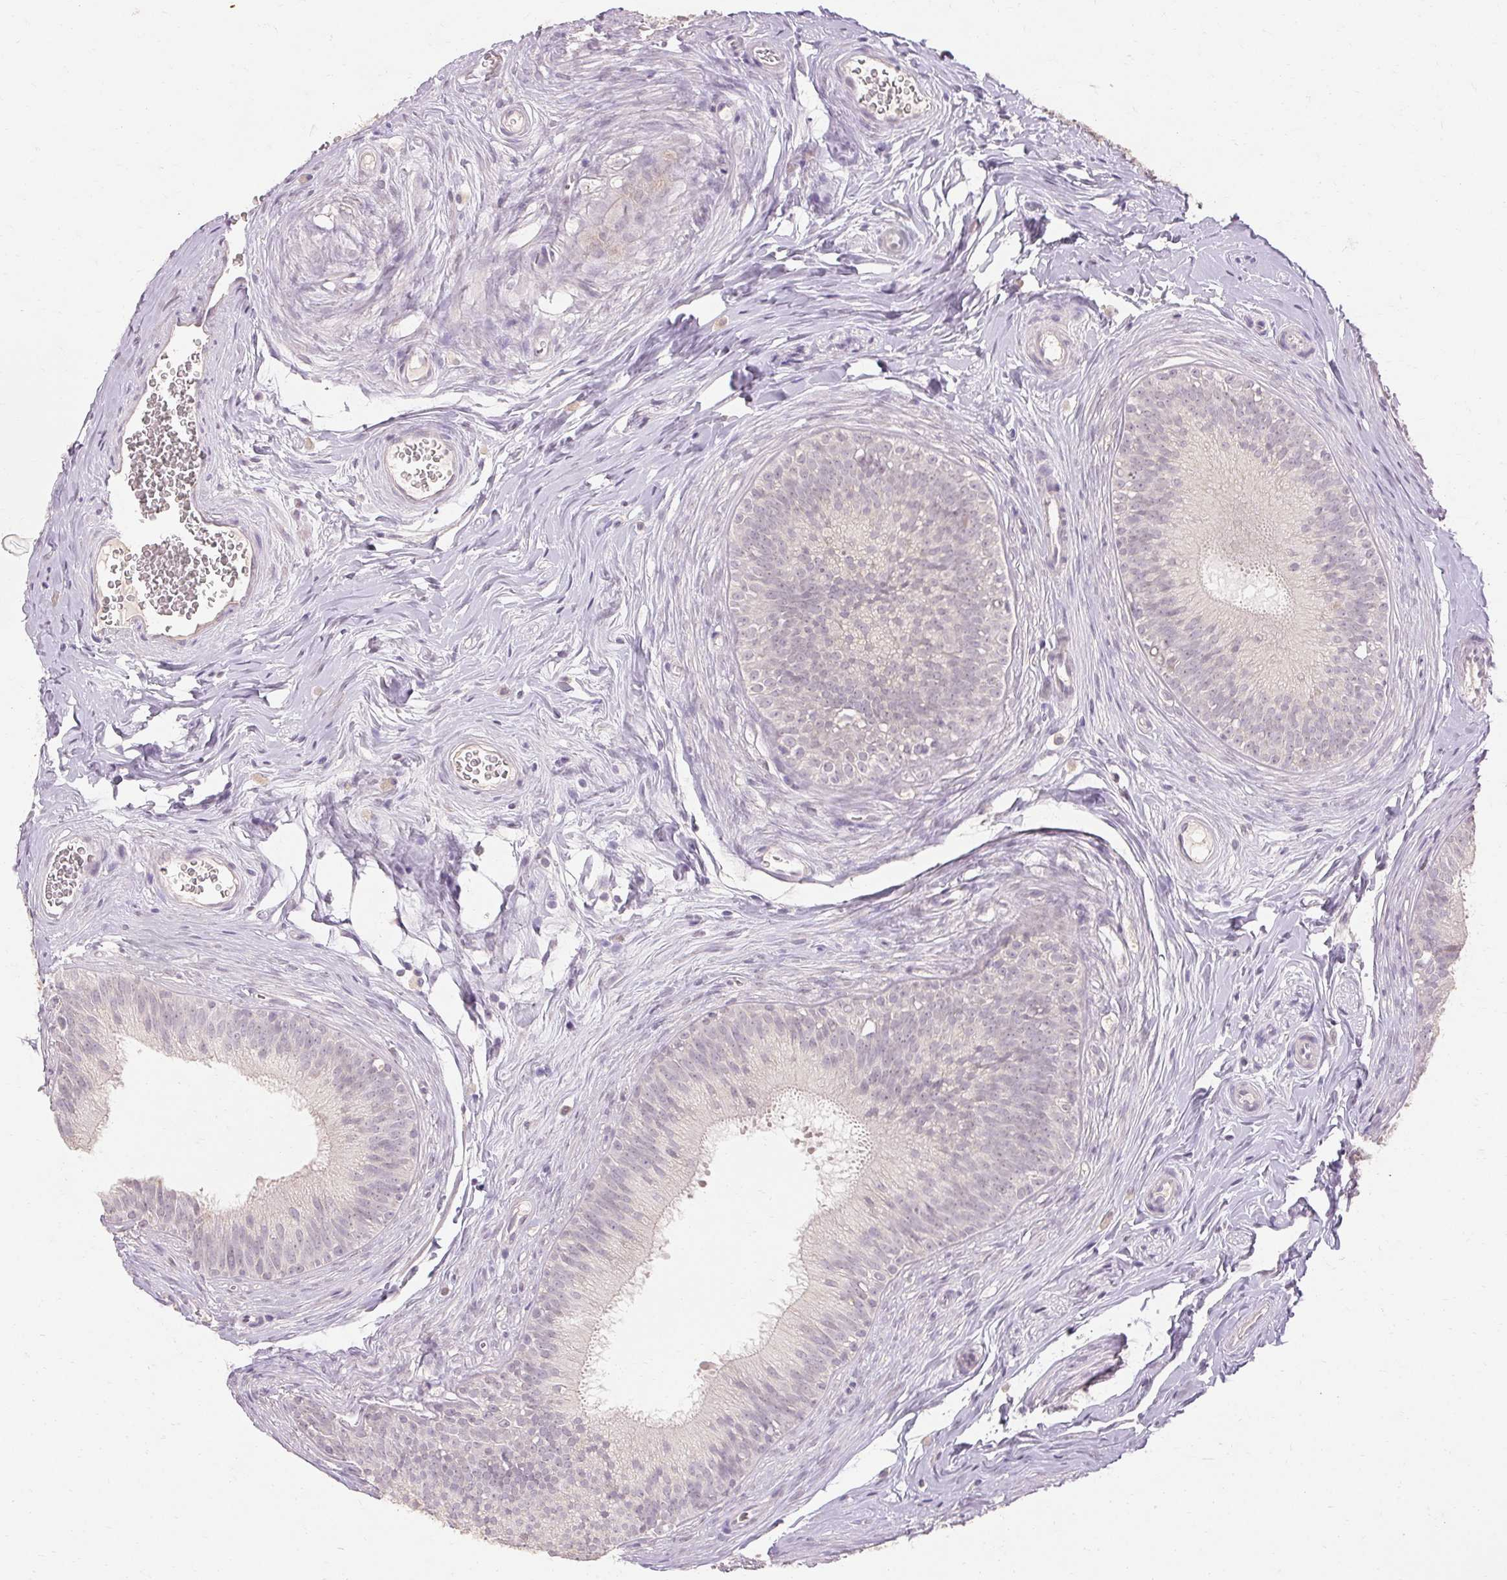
{"staining": {"intensity": "negative", "quantity": "none", "location": "none"}, "tissue": "epididymis", "cell_type": "Glandular cells", "image_type": "normal", "snomed": [{"axis": "morphology", "description": "Normal tissue, NOS"}, {"axis": "topography", "description": "Epididymis"}], "caption": "DAB immunohistochemical staining of benign human epididymis demonstrates no significant staining in glandular cells.", "gene": "SKP2", "patient": {"sex": "male", "age": 24}}